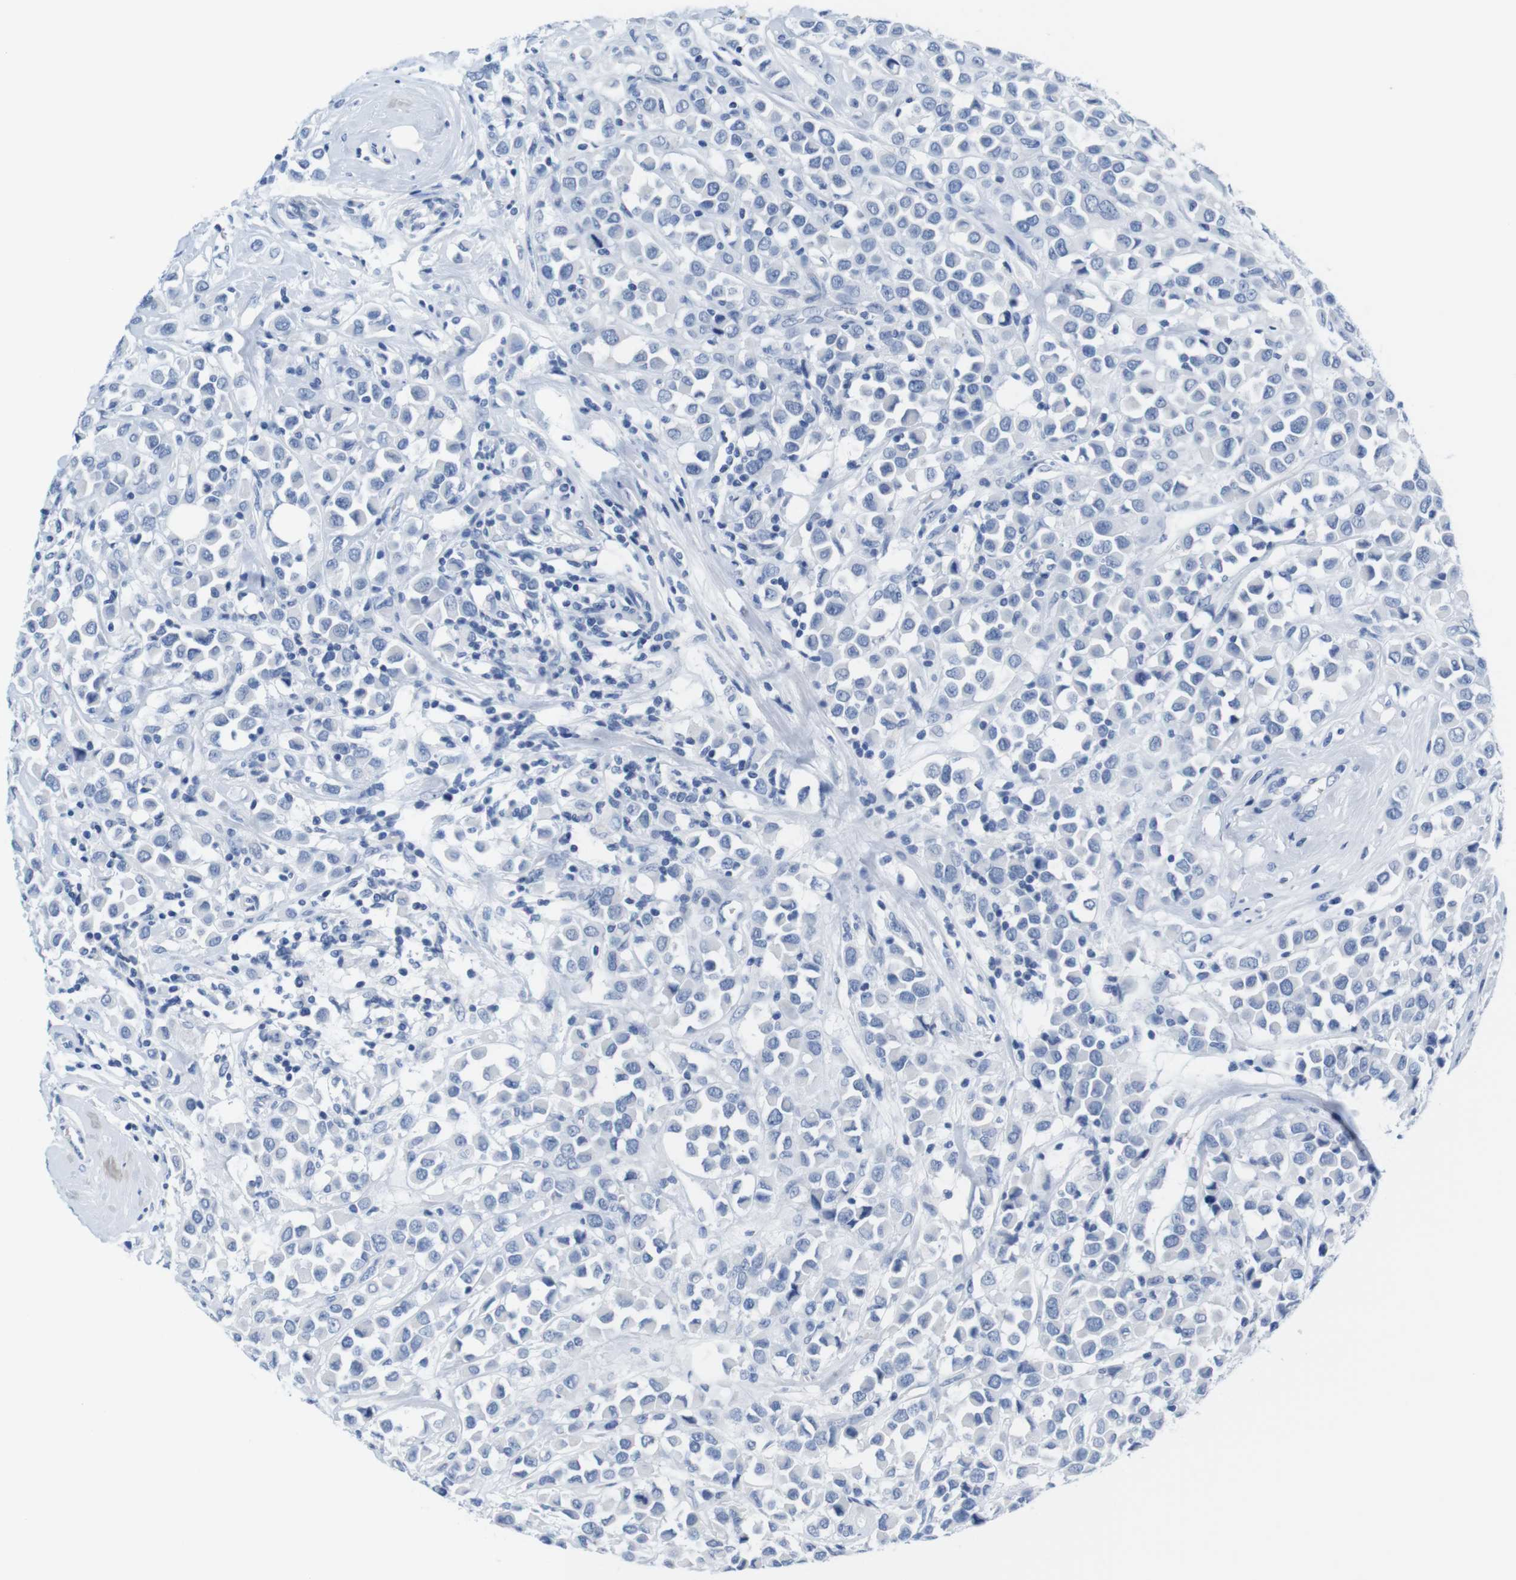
{"staining": {"intensity": "negative", "quantity": "none", "location": "none"}, "tissue": "breast cancer", "cell_type": "Tumor cells", "image_type": "cancer", "snomed": [{"axis": "morphology", "description": "Duct carcinoma"}, {"axis": "topography", "description": "Breast"}], "caption": "Photomicrograph shows no significant protein positivity in tumor cells of breast cancer.", "gene": "MAP6", "patient": {"sex": "female", "age": 61}}